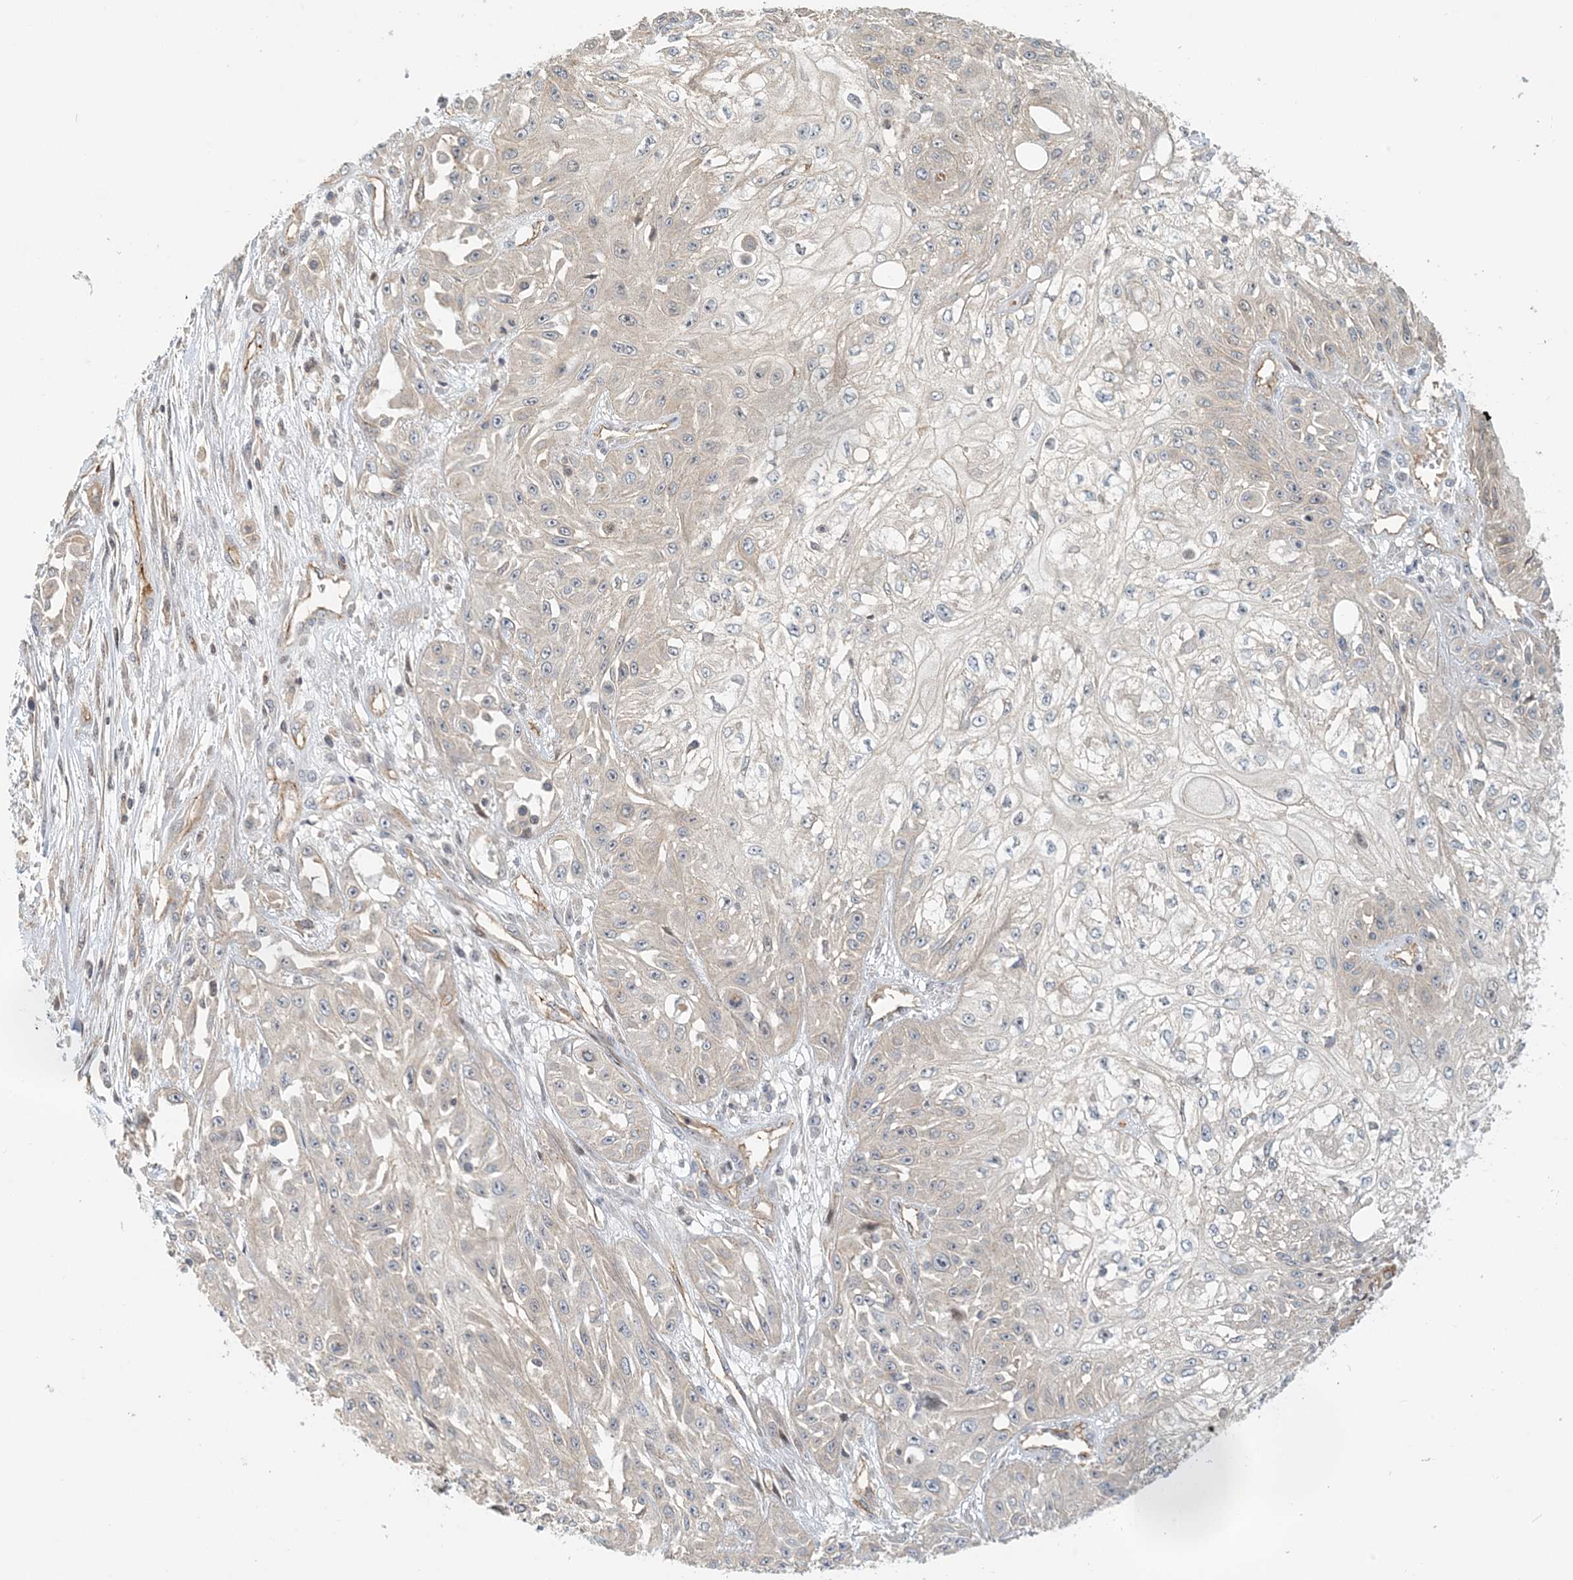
{"staining": {"intensity": "negative", "quantity": "none", "location": "none"}, "tissue": "skin cancer", "cell_type": "Tumor cells", "image_type": "cancer", "snomed": [{"axis": "morphology", "description": "Squamous cell carcinoma, NOS"}, {"axis": "morphology", "description": "Squamous cell carcinoma, metastatic, NOS"}, {"axis": "topography", "description": "Skin"}, {"axis": "topography", "description": "Lymph node"}], "caption": "Tumor cells show no significant protein expression in skin cancer (metastatic squamous cell carcinoma).", "gene": "MAPKBP1", "patient": {"sex": "male", "age": 75}}